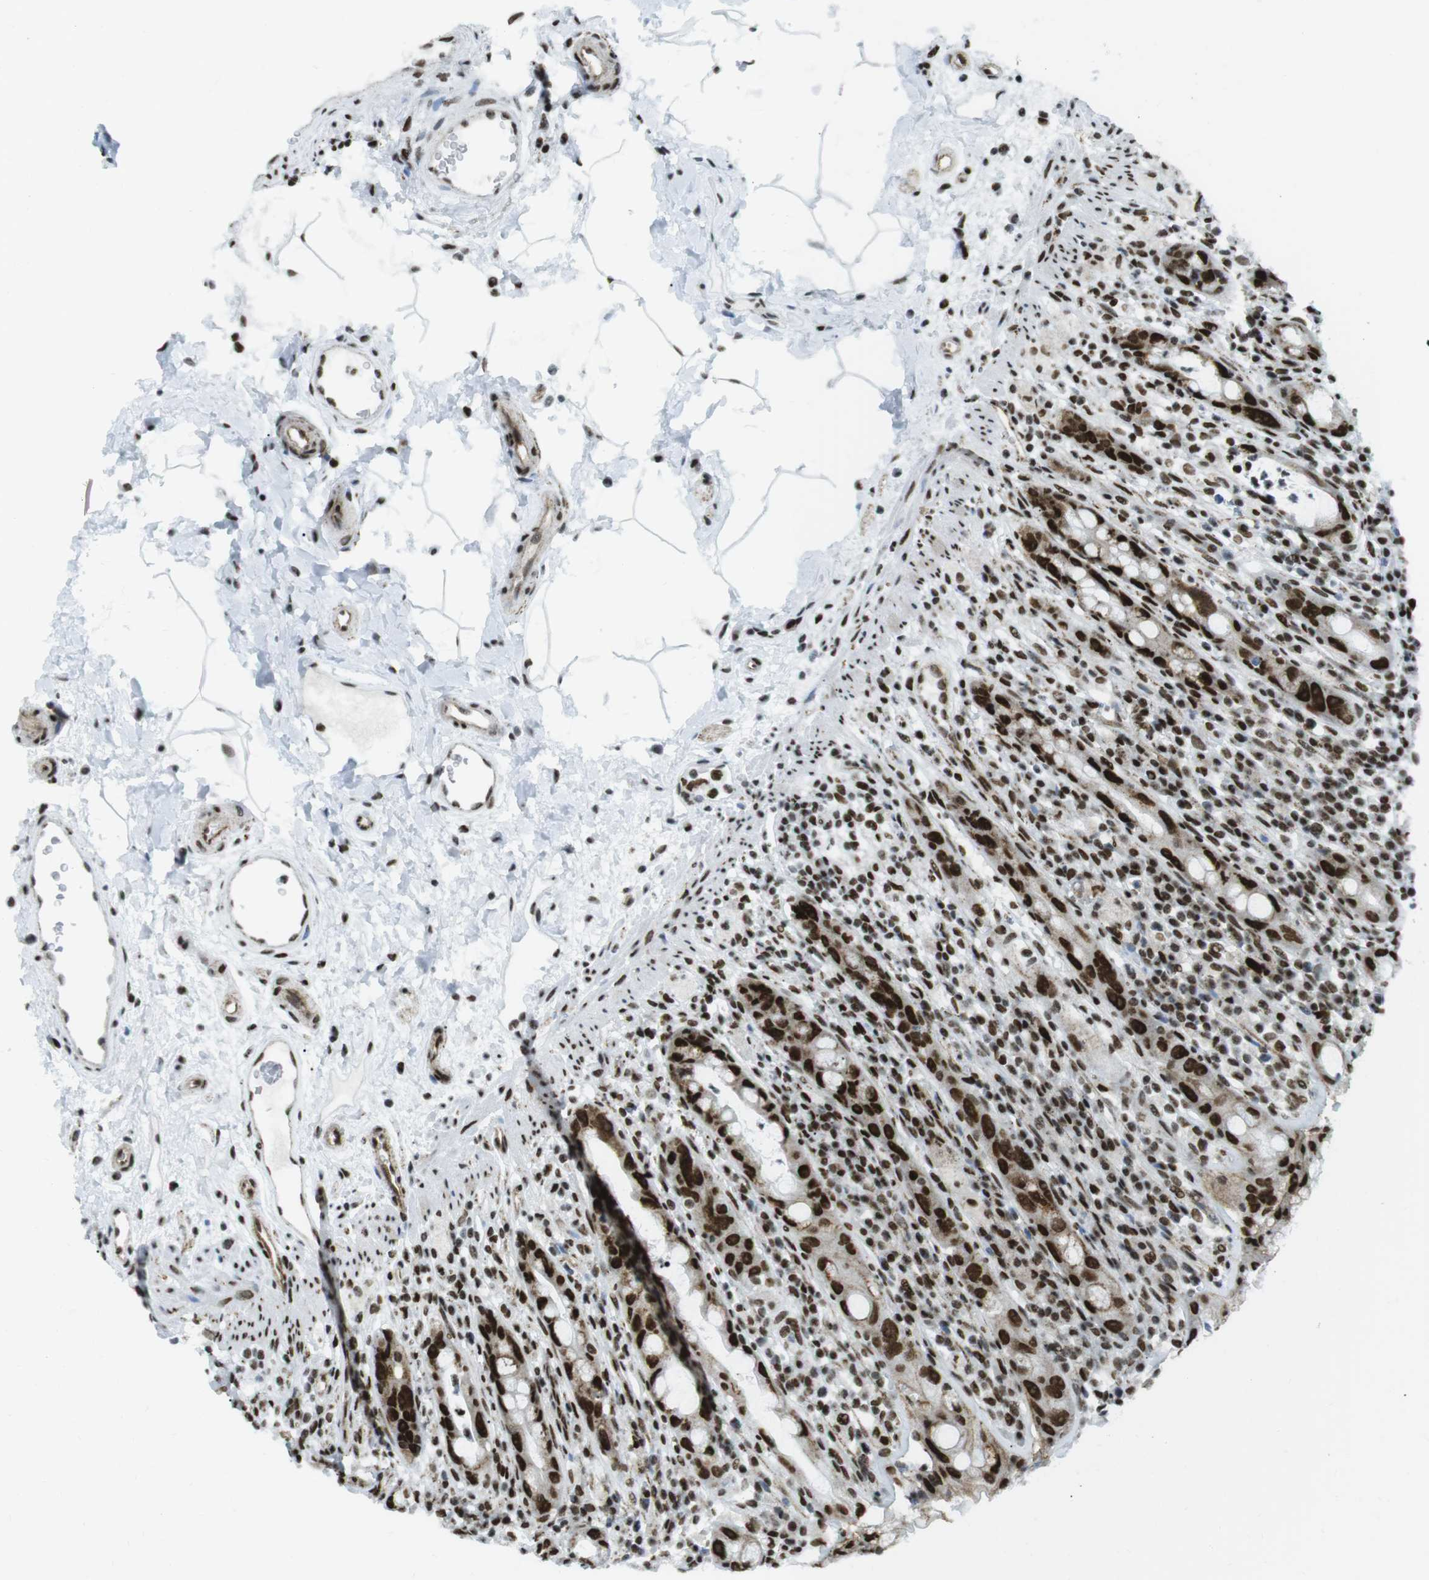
{"staining": {"intensity": "strong", "quantity": ">75%", "location": "nuclear"}, "tissue": "rectum", "cell_type": "Glandular cells", "image_type": "normal", "snomed": [{"axis": "morphology", "description": "Normal tissue, NOS"}, {"axis": "topography", "description": "Rectum"}], "caption": "An immunohistochemistry micrograph of unremarkable tissue is shown. Protein staining in brown shows strong nuclear positivity in rectum within glandular cells. Nuclei are stained in blue.", "gene": "ARID1A", "patient": {"sex": "male", "age": 44}}